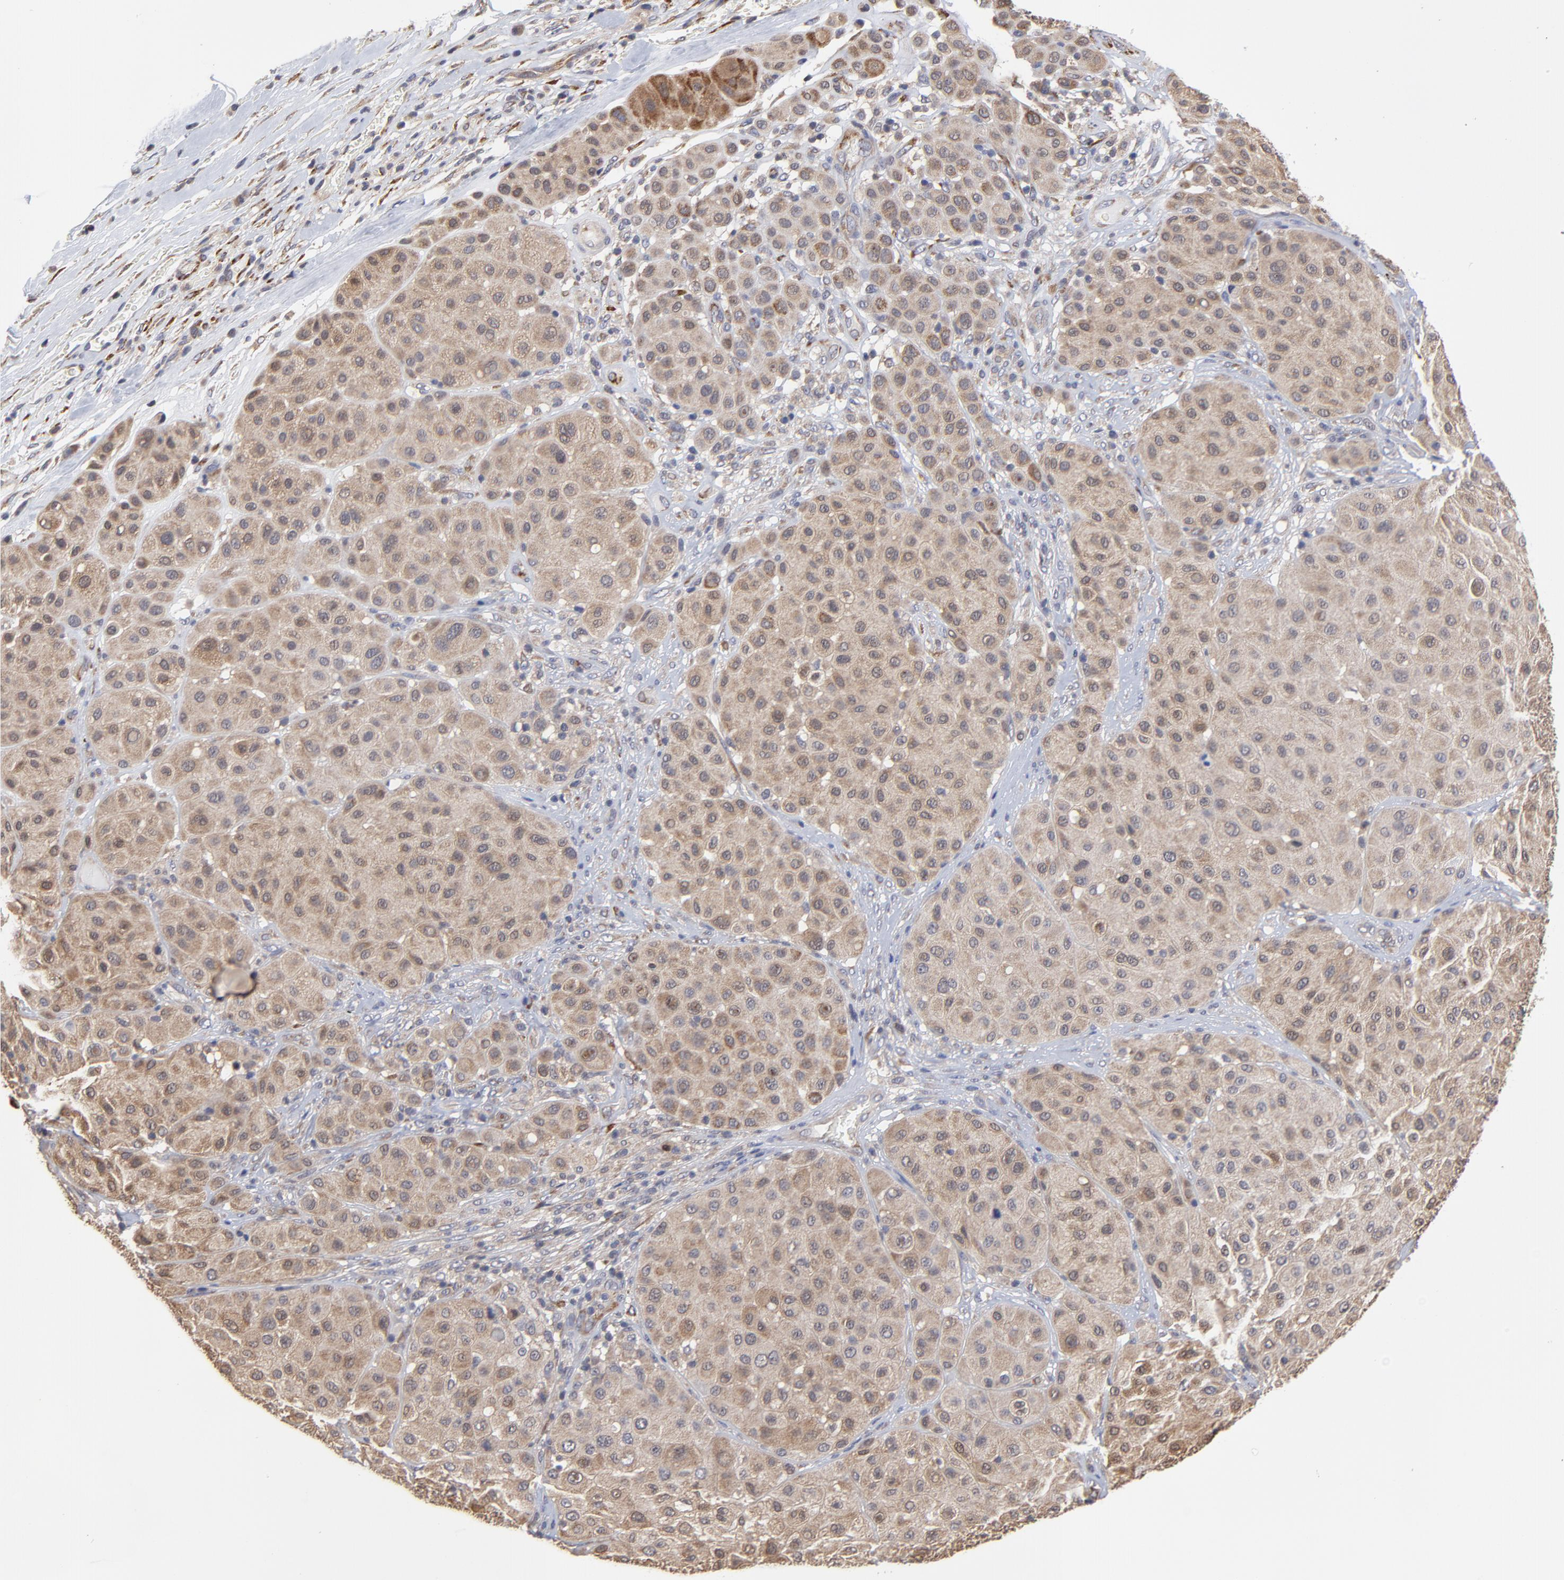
{"staining": {"intensity": "weak", "quantity": ">75%", "location": "cytoplasmic/membranous"}, "tissue": "melanoma", "cell_type": "Tumor cells", "image_type": "cancer", "snomed": [{"axis": "morphology", "description": "Normal tissue, NOS"}, {"axis": "morphology", "description": "Malignant melanoma, Metastatic site"}, {"axis": "topography", "description": "Skin"}], "caption": "IHC micrograph of human melanoma stained for a protein (brown), which displays low levels of weak cytoplasmic/membranous expression in approximately >75% of tumor cells.", "gene": "PCMT1", "patient": {"sex": "male", "age": 41}}